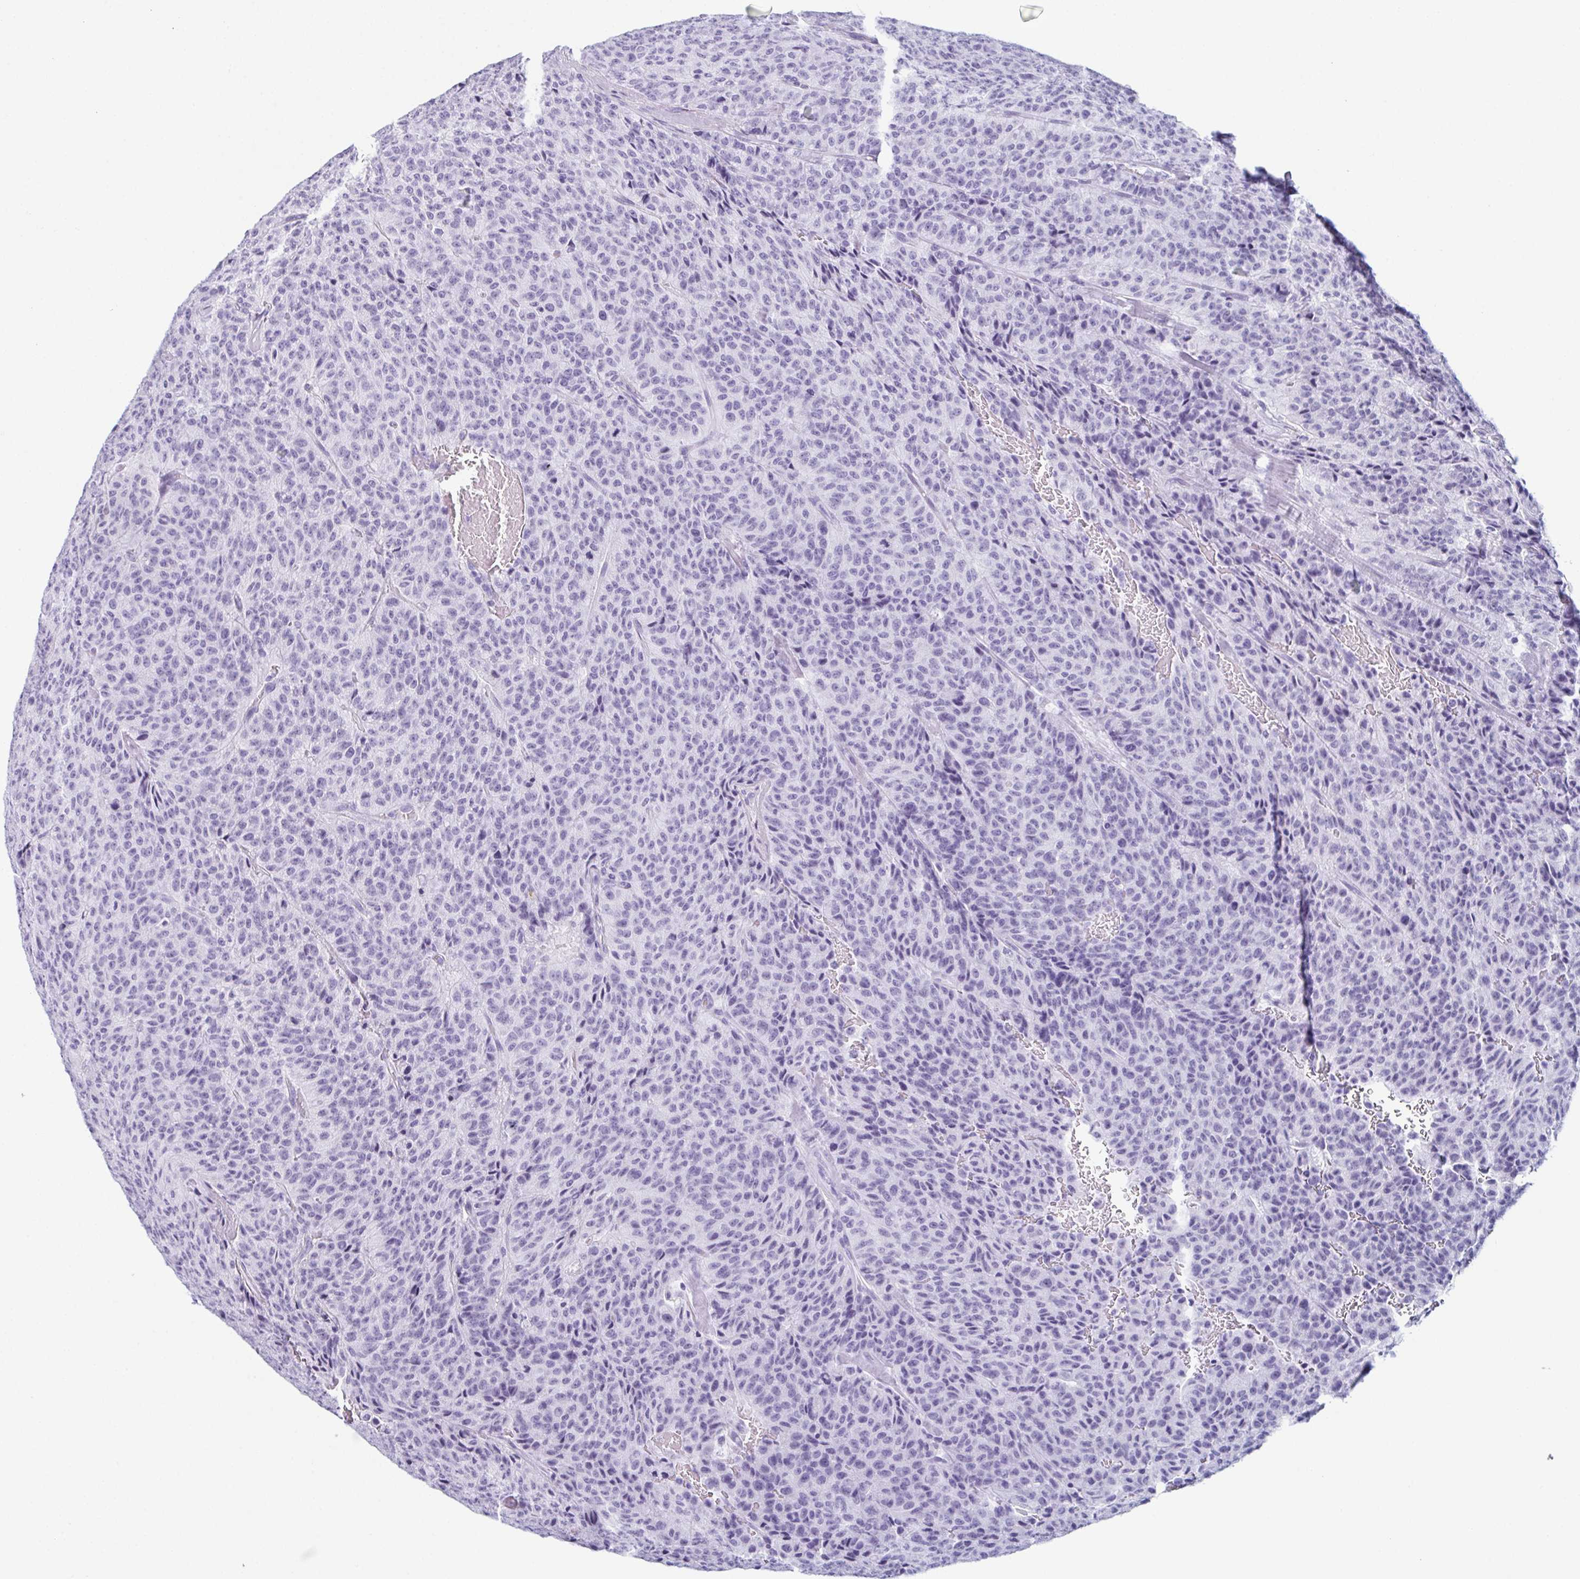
{"staining": {"intensity": "negative", "quantity": "none", "location": "none"}, "tissue": "carcinoid", "cell_type": "Tumor cells", "image_type": "cancer", "snomed": [{"axis": "morphology", "description": "Carcinoid, malignant, NOS"}, {"axis": "topography", "description": "Lung"}], "caption": "This is a histopathology image of immunohistochemistry staining of carcinoid, which shows no expression in tumor cells.", "gene": "ENKUR", "patient": {"sex": "male", "age": 71}}